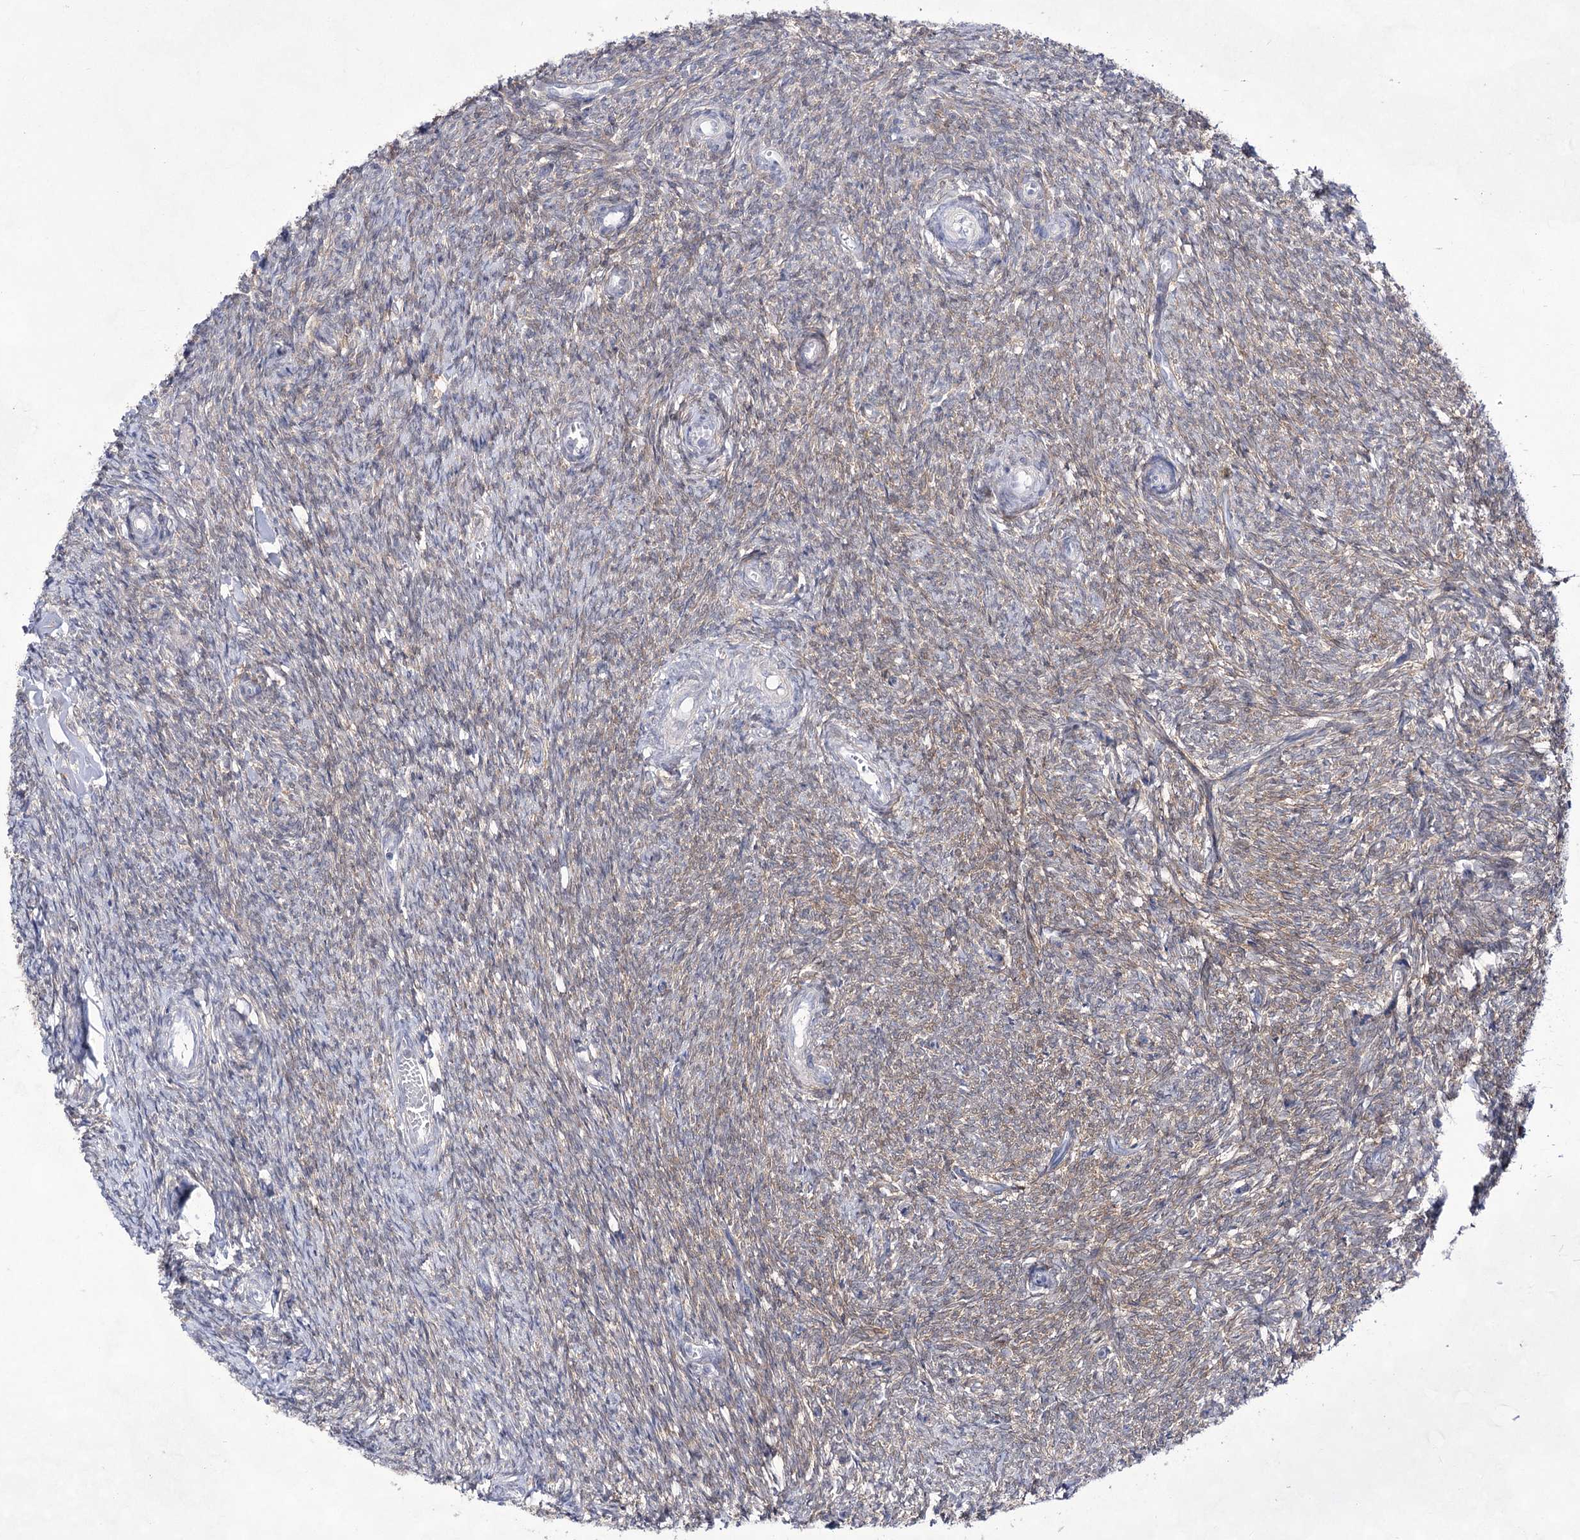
{"staining": {"intensity": "weak", "quantity": "25%-75%", "location": "cytoplasmic/membranous"}, "tissue": "ovary", "cell_type": "Ovarian stroma cells", "image_type": "normal", "snomed": [{"axis": "morphology", "description": "Normal tissue, NOS"}, {"axis": "topography", "description": "Ovary"}], "caption": "Immunohistochemistry (IHC) micrograph of benign ovary: human ovary stained using IHC demonstrates low levels of weak protein expression localized specifically in the cytoplasmic/membranous of ovarian stroma cells, appearing as a cytoplasmic/membranous brown color.", "gene": "UGDH", "patient": {"sex": "female", "age": 44}}